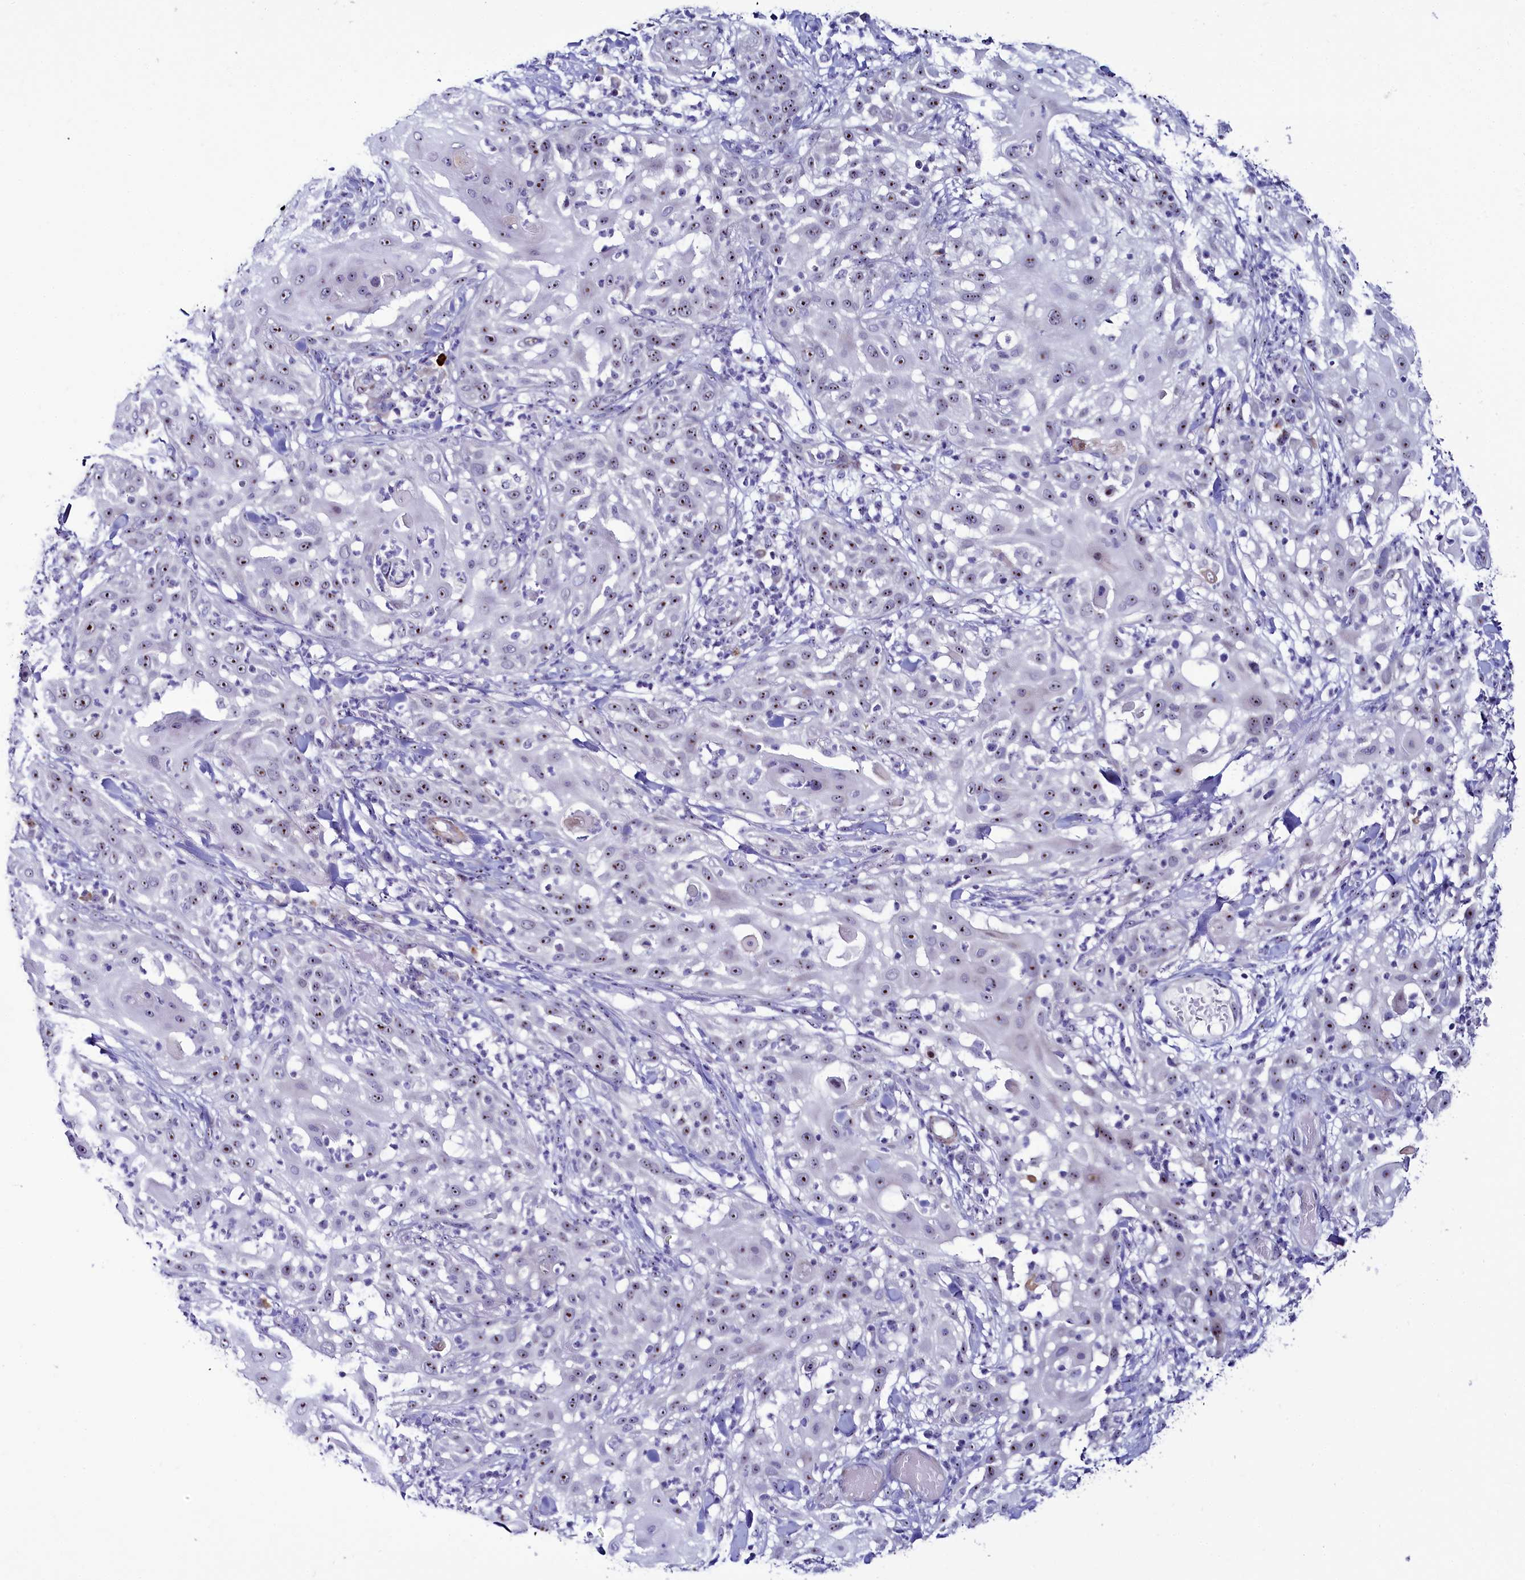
{"staining": {"intensity": "weak", "quantity": "25%-75%", "location": "nuclear"}, "tissue": "skin cancer", "cell_type": "Tumor cells", "image_type": "cancer", "snomed": [{"axis": "morphology", "description": "Squamous cell carcinoma, NOS"}, {"axis": "topography", "description": "Skin"}], "caption": "High-power microscopy captured an immunohistochemistry (IHC) micrograph of squamous cell carcinoma (skin), revealing weak nuclear staining in about 25%-75% of tumor cells.", "gene": "TCOF1", "patient": {"sex": "female", "age": 44}}